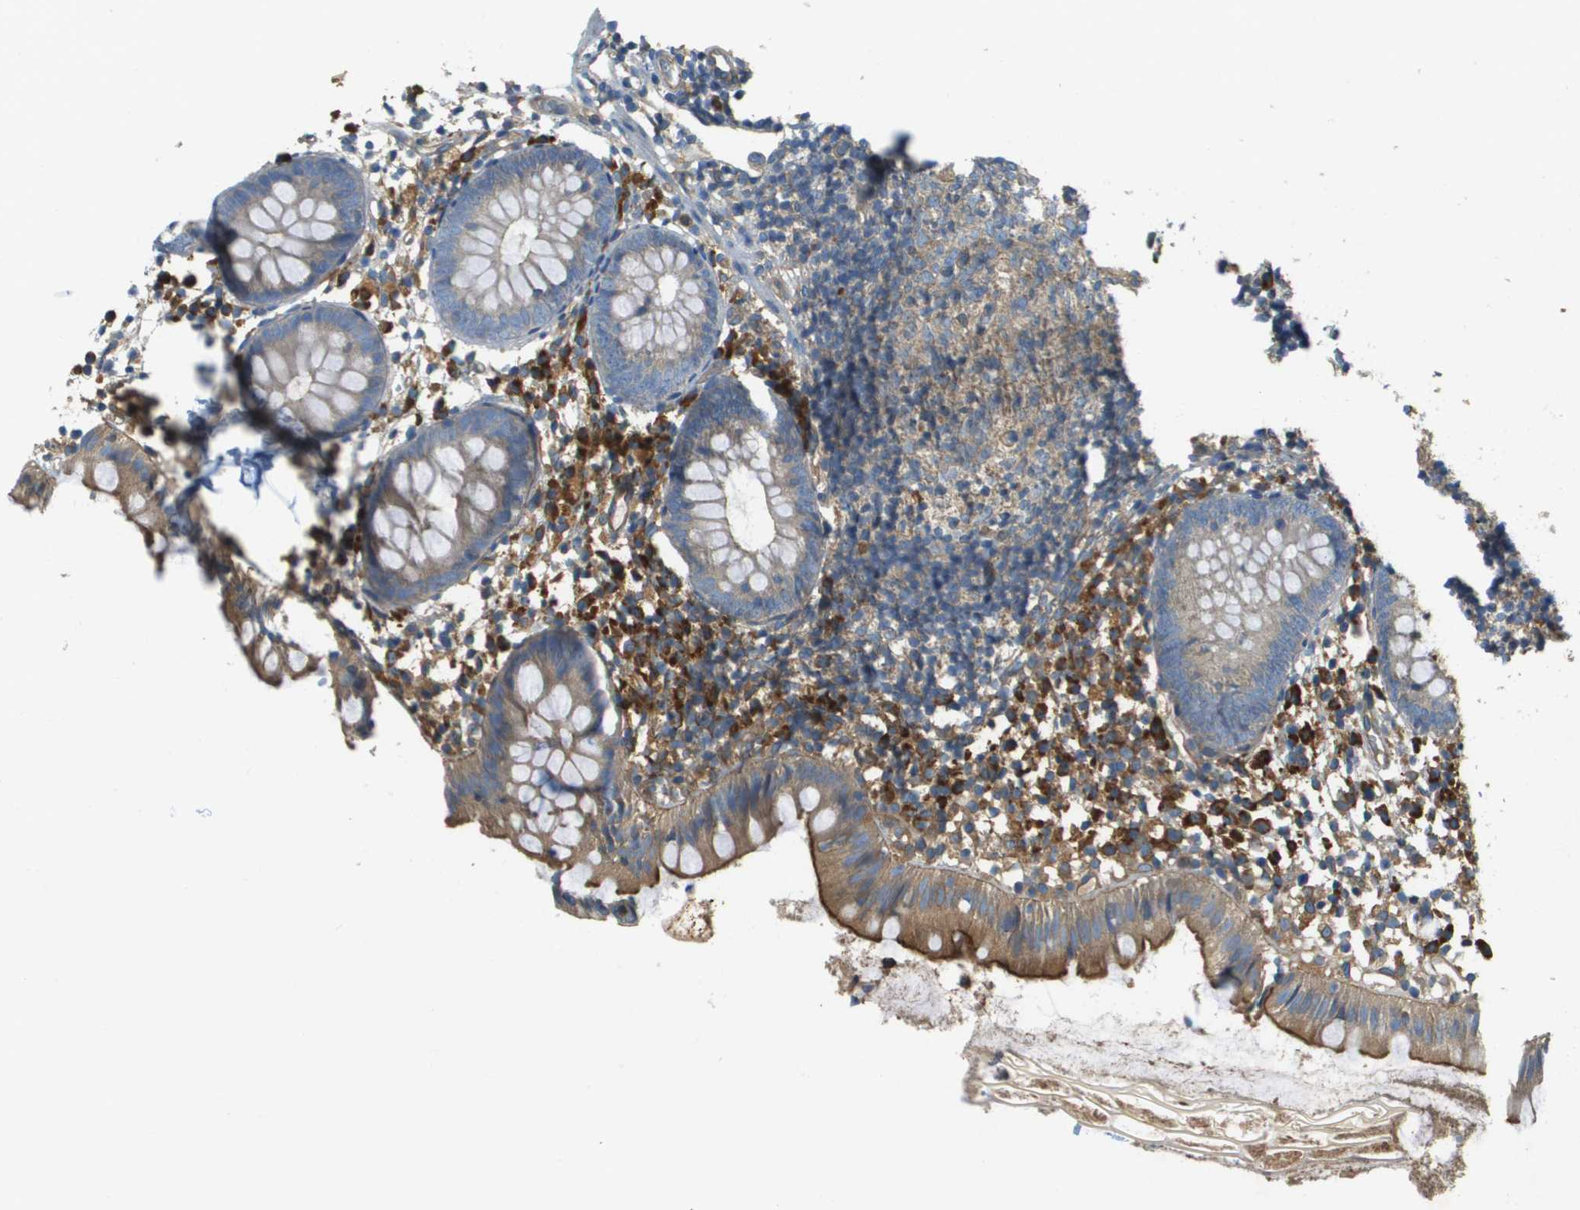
{"staining": {"intensity": "moderate", "quantity": "<25%", "location": "cytoplasmic/membranous"}, "tissue": "appendix", "cell_type": "Glandular cells", "image_type": "normal", "snomed": [{"axis": "morphology", "description": "Normal tissue, NOS"}, {"axis": "topography", "description": "Appendix"}], "caption": "A photomicrograph showing moderate cytoplasmic/membranous staining in about <25% of glandular cells in normal appendix, as visualized by brown immunohistochemical staining.", "gene": "DNAJB11", "patient": {"sex": "female", "age": 20}}